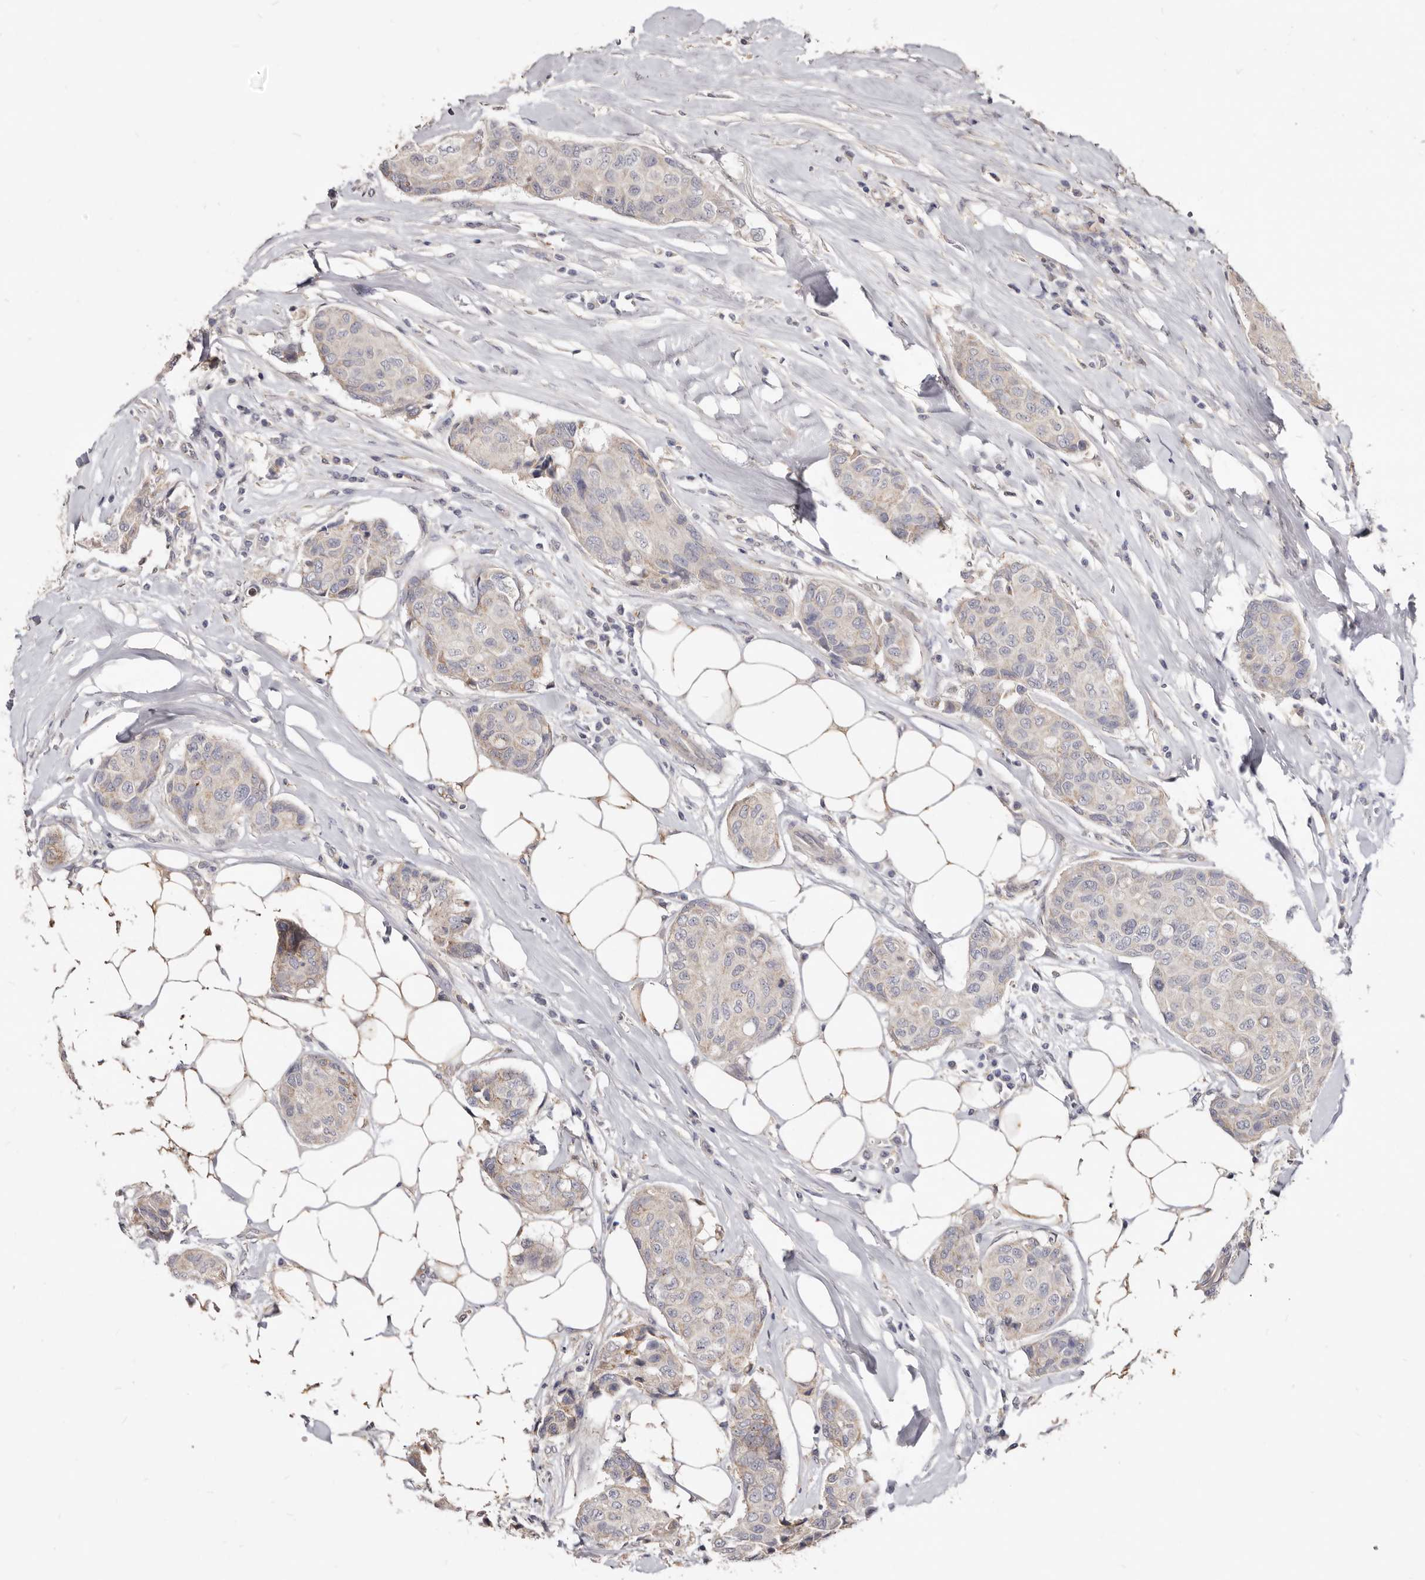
{"staining": {"intensity": "negative", "quantity": "none", "location": "none"}, "tissue": "breast cancer", "cell_type": "Tumor cells", "image_type": "cancer", "snomed": [{"axis": "morphology", "description": "Duct carcinoma"}, {"axis": "topography", "description": "Breast"}], "caption": "There is no significant expression in tumor cells of breast cancer (infiltrating ductal carcinoma). (DAB (3,3'-diaminobenzidine) IHC visualized using brightfield microscopy, high magnification).", "gene": "LRRC25", "patient": {"sex": "female", "age": 80}}